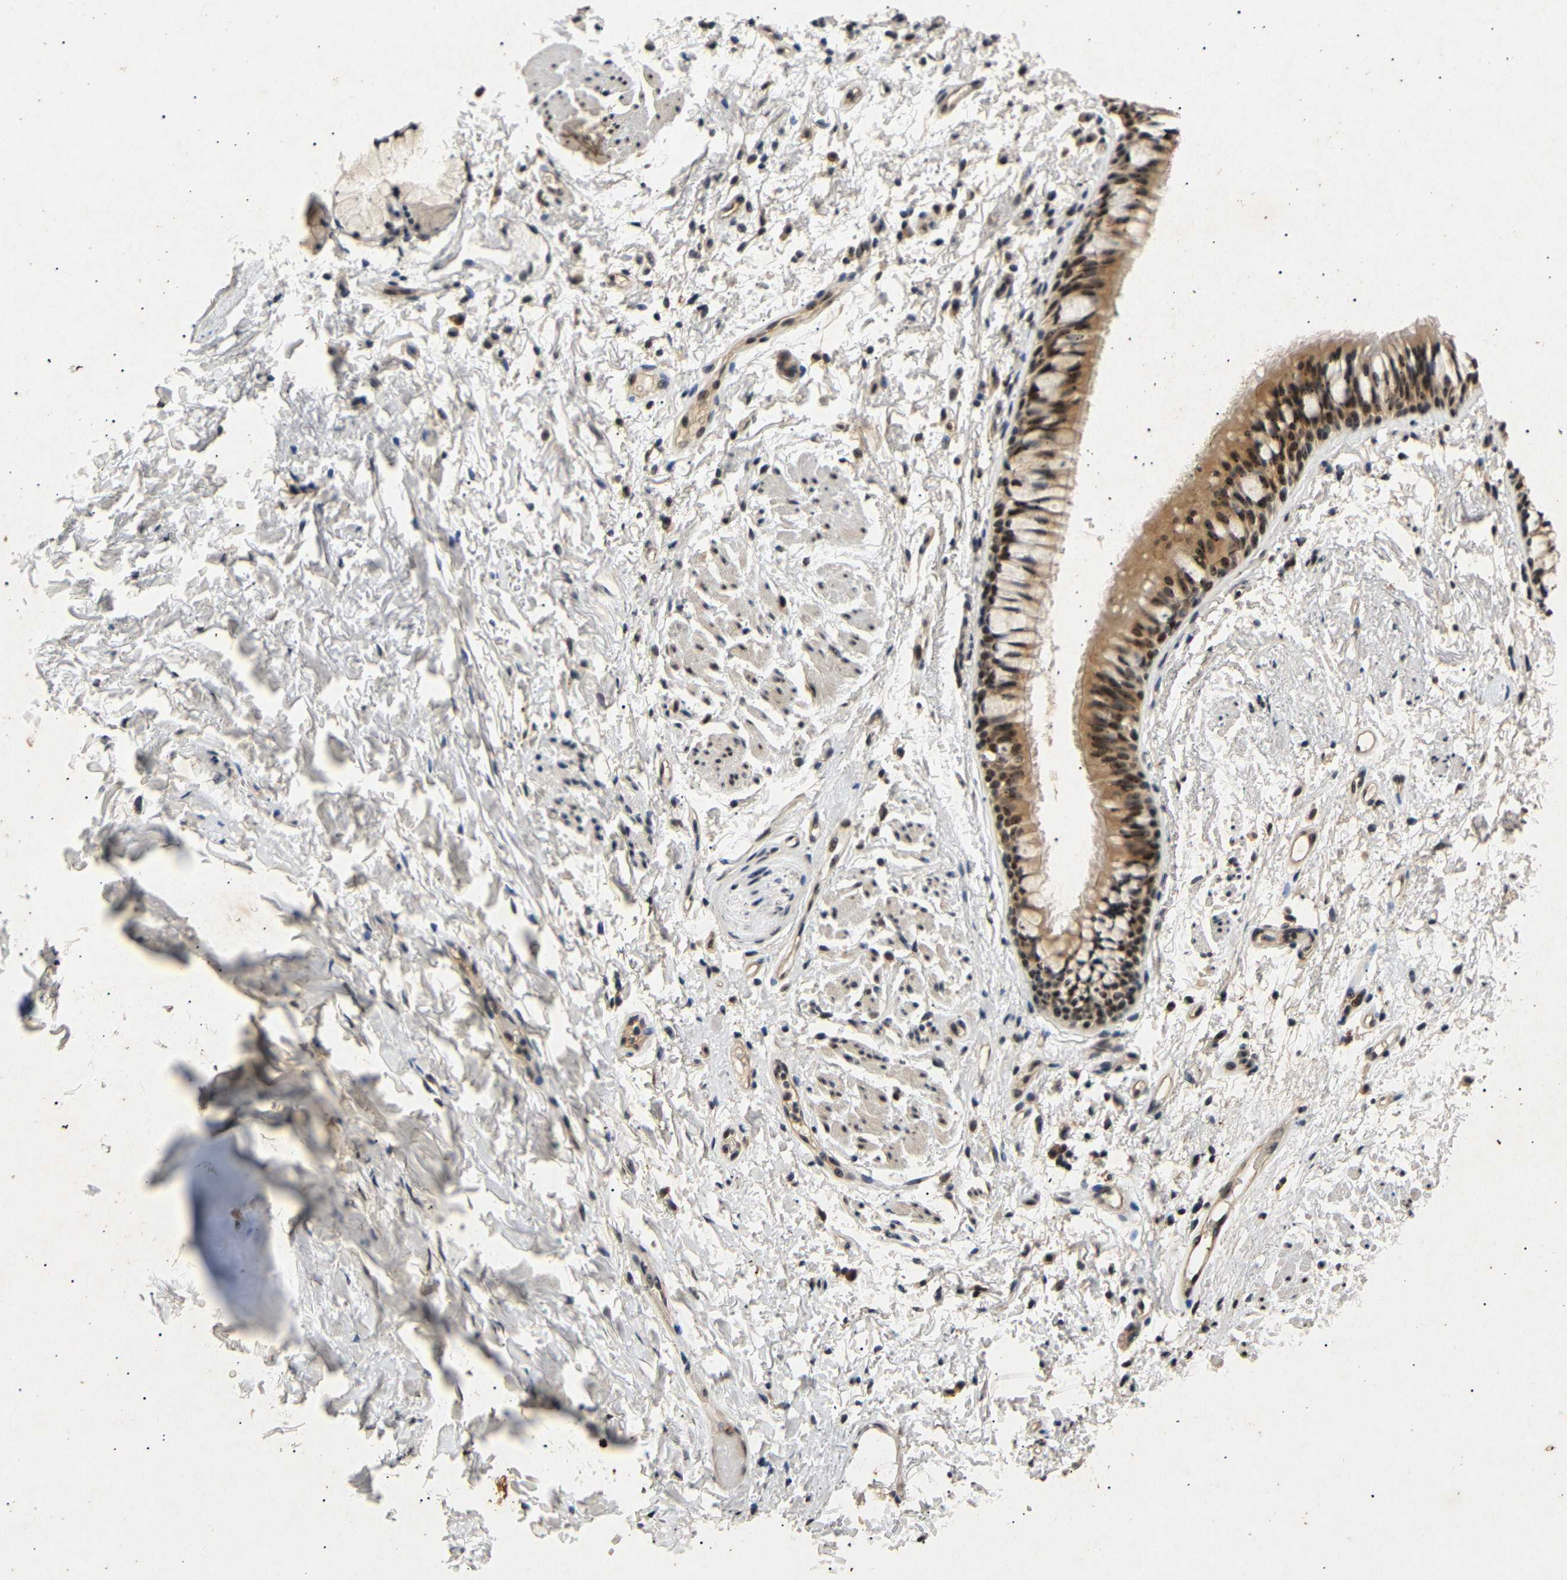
{"staining": {"intensity": "weak", "quantity": ">75%", "location": "cytoplasmic/membranous"}, "tissue": "adipose tissue", "cell_type": "Adipocytes", "image_type": "normal", "snomed": [{"axis": "morphology", "description": "Normal tissue, NOS"}, {"axis": "topography", "description": "Cartilage tissue"}, {"axis": "topography", "description": "Bronchus"}], "caption": "A brown stain labels weak cytoplasmic/membranous expression of a protein in adipocytes of normal human adipose tissue.", "gene": "PARN", "patient": {"sex": "female", "age": 73}}